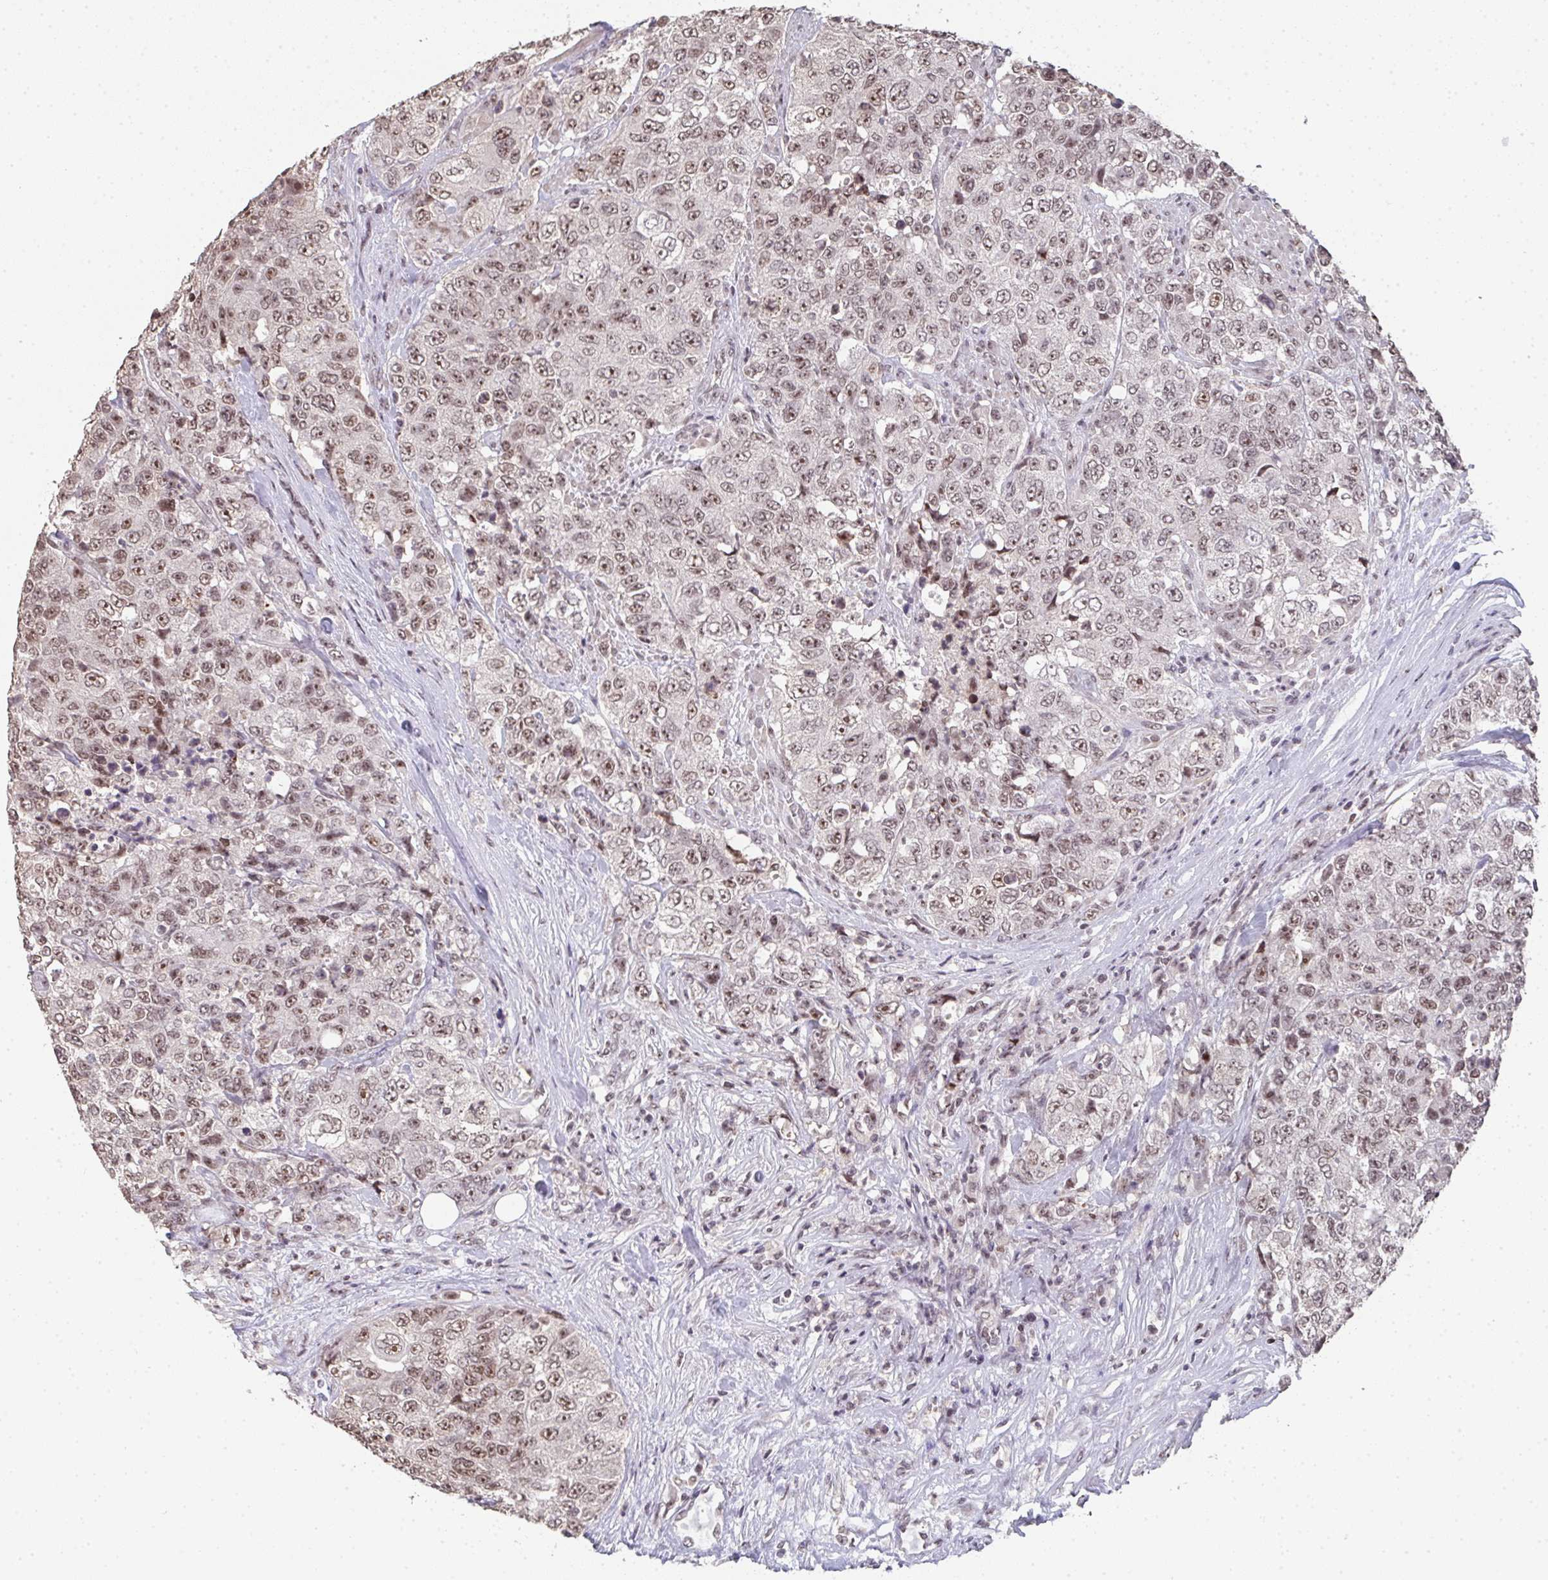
{"staining": {"intensity": "moderate", "quantity": ">75%", "location": "nuclear"}, "tissue": "urothelial cancer", "cell_type": "Tumor cells", "image_type": "cancer", "snomed": [{"axis": "morphology", "description": "Urothelial carcinoma, High grade"}, {"axis": "topography", "description": "Urinary bladder"}], "caption": "The photomicrograph exhibits a brown stain indicating the presence of a protein in the nuclear of tumor cells in urothelial cancer.", "gene": "DKC1", "patient": {"sex": "female", "age": 78}}